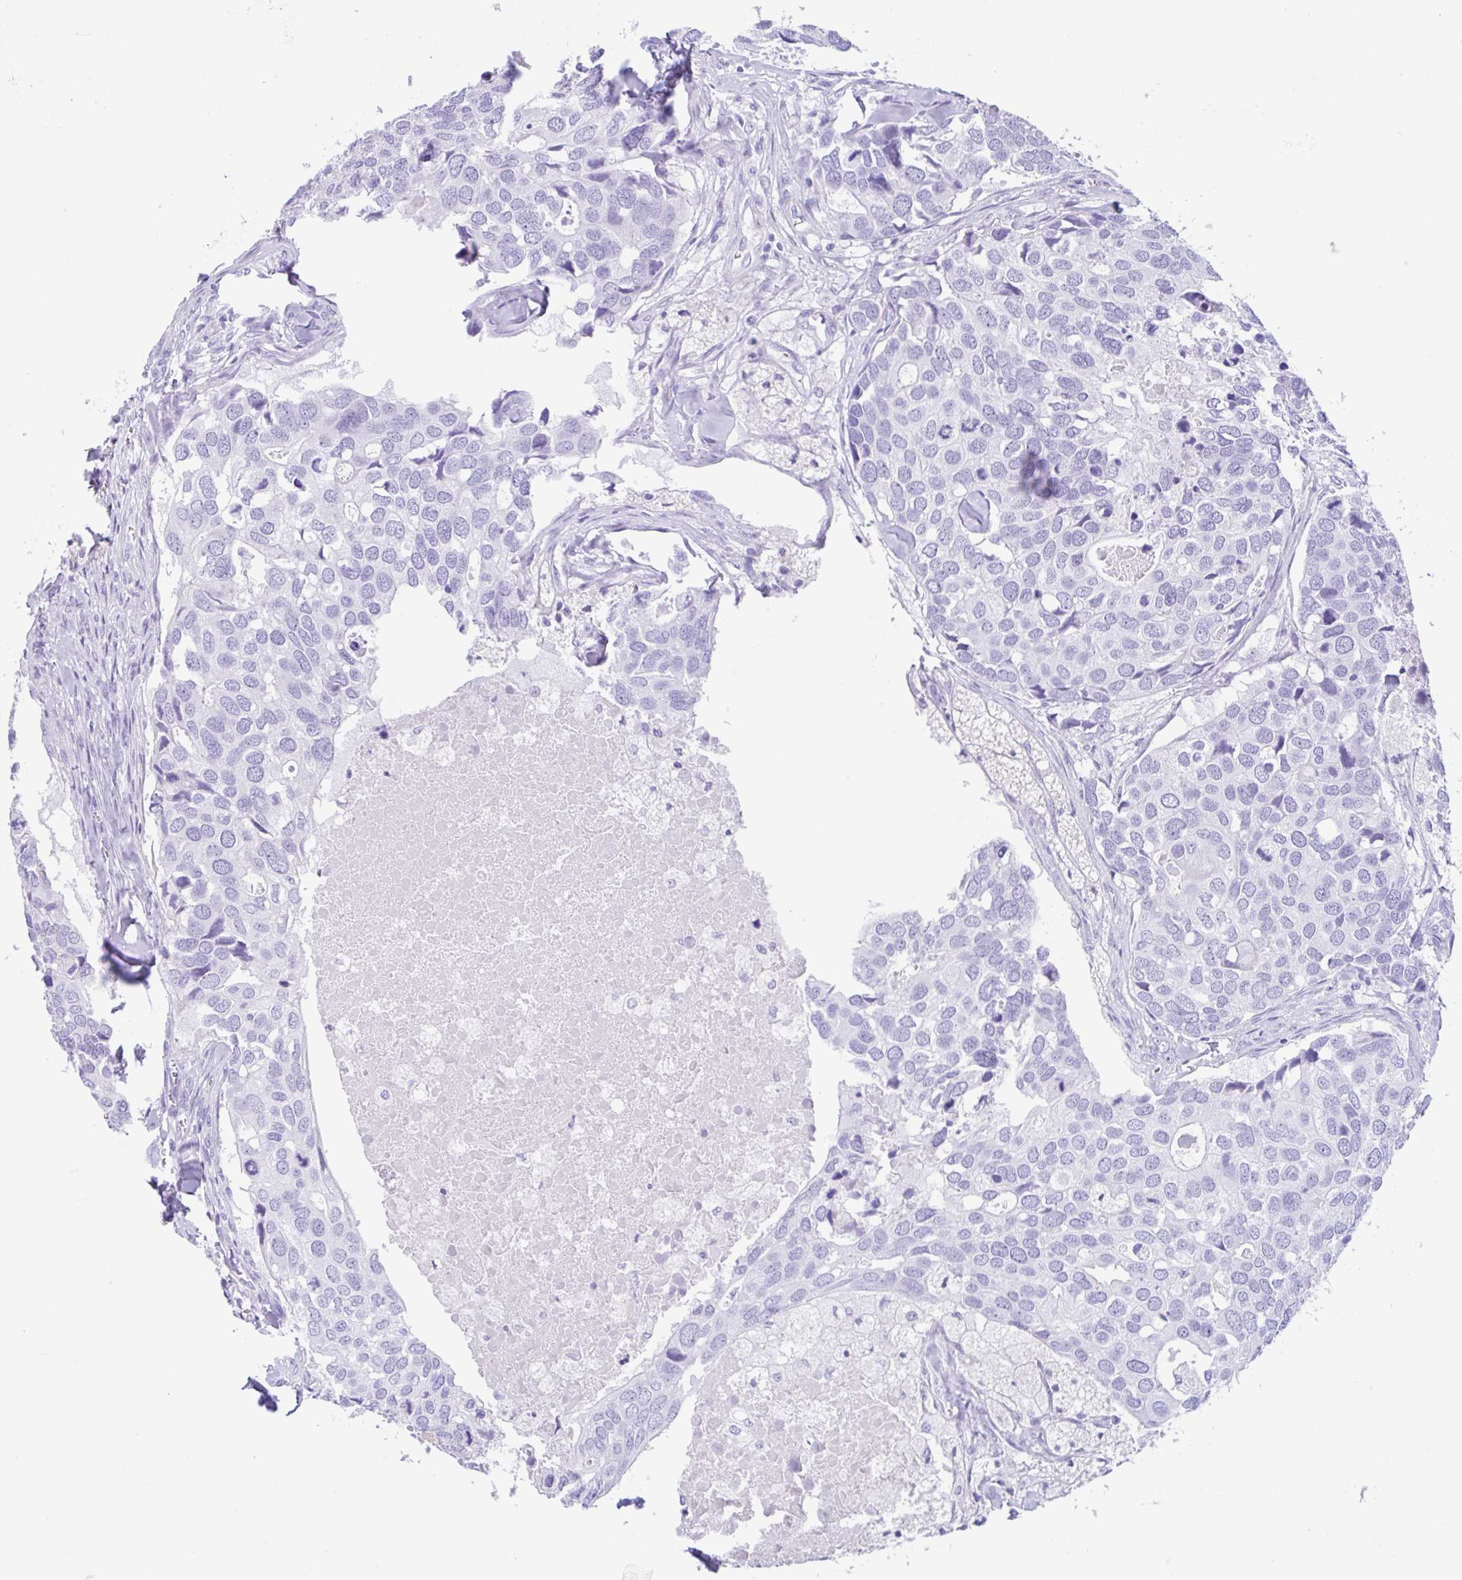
{"staining": {"intensity": "negative", "quantity": "none", "location": "none"}, "tissue": "breast cancer", "cell_type": "Tumor cells", "image_type": "cancer", "snomed": [{"axis": "morphology", "description": "Duct carcinoma"}, {"axis": "topography", "description": "Breast"}], "caption": "Protein analysis of breast cancer shows no significant positivity in tumor cells.", "gene": "CPA1", "patient": {"sex": "female", "age": 83}}